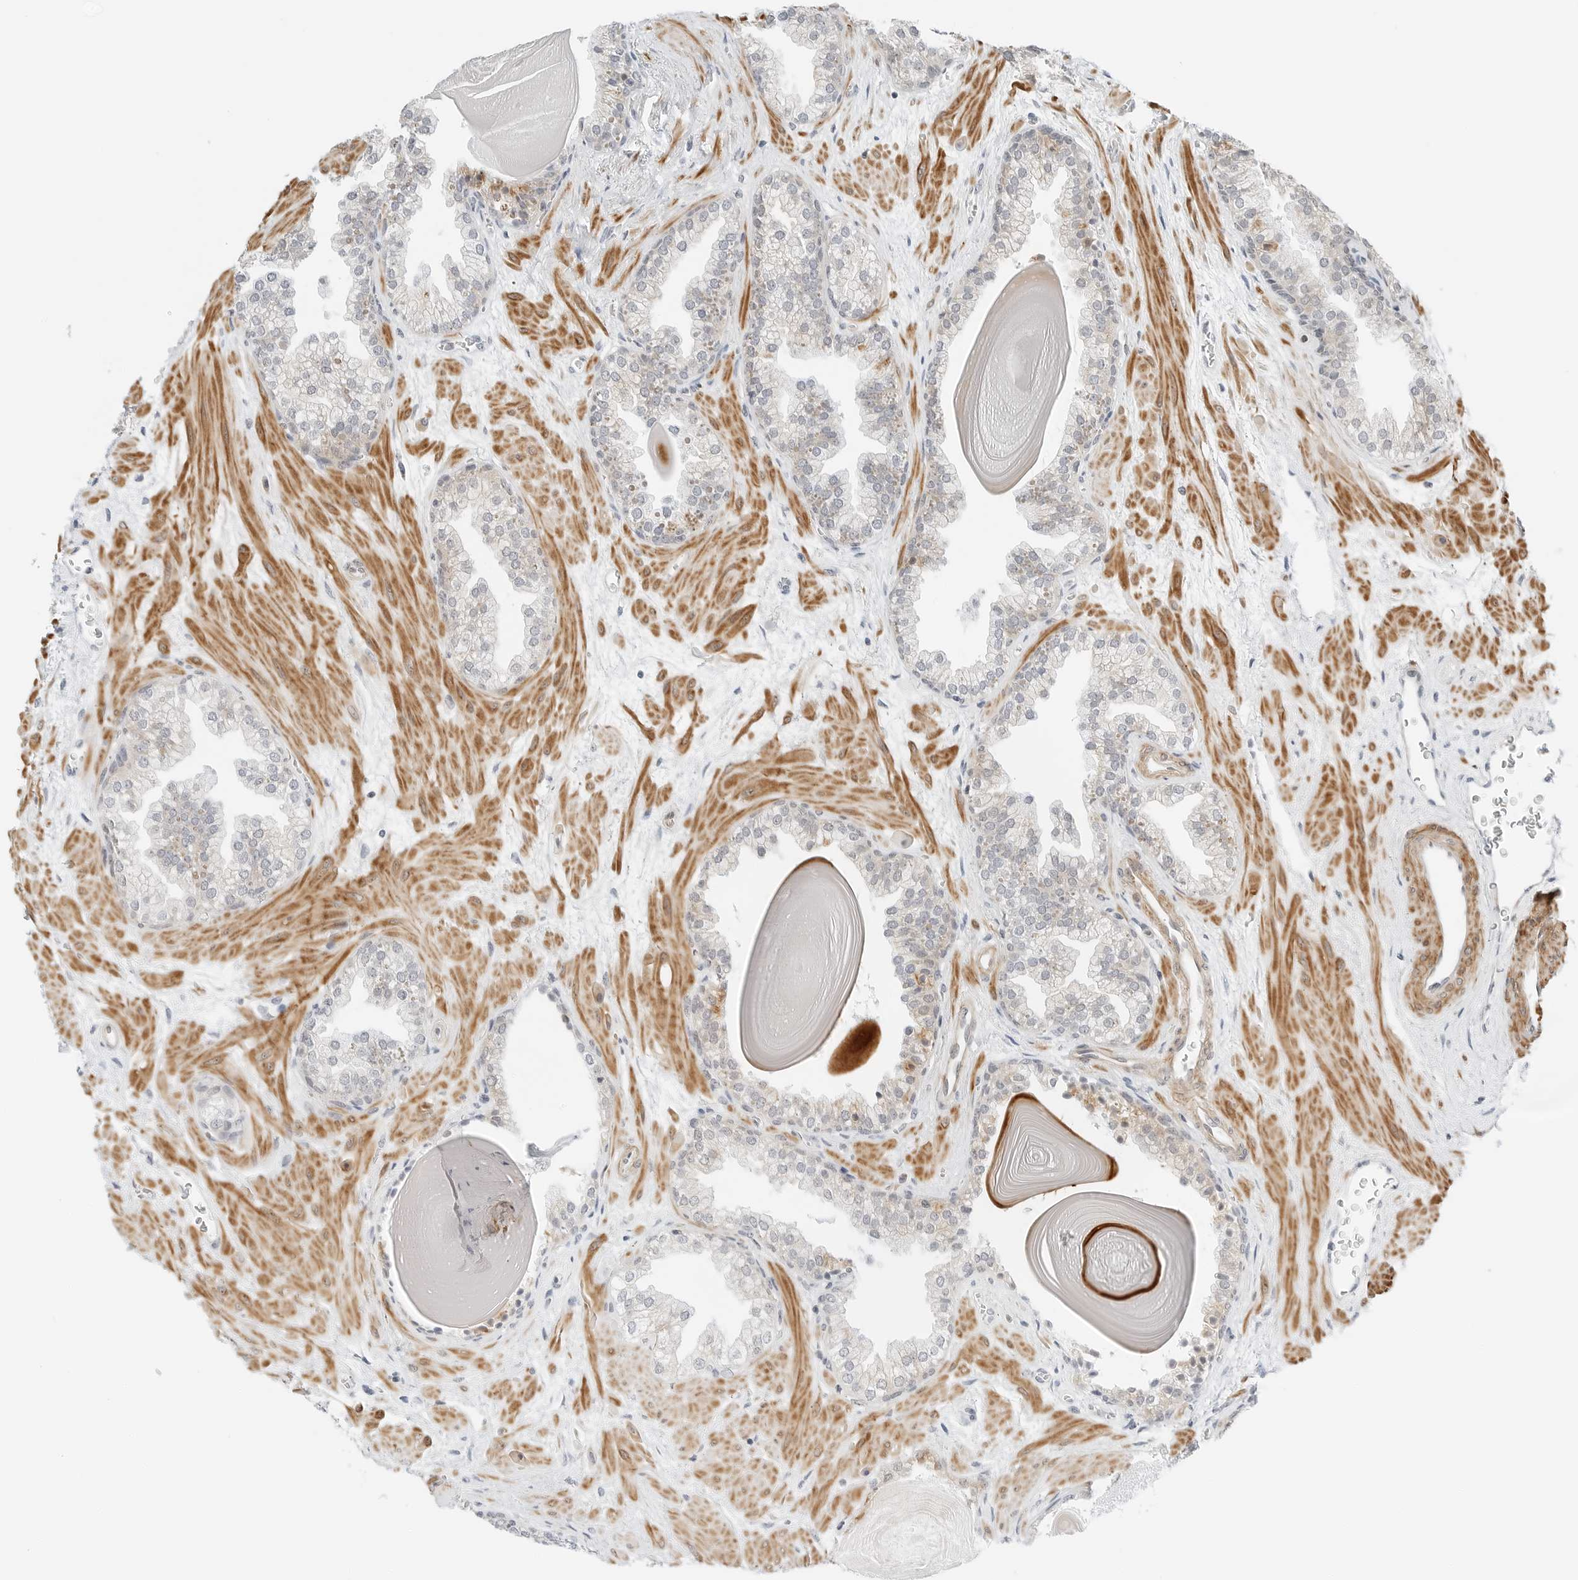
{"staining": {"intensity": "negative", "quantity": "none", "location": "none"}, "tissue": "prostate", "cell_type": "Glandular cells", "image_type": "normal", "snomed": [{"axis": "morphology", "description": "Normal tissue, NOS"}, {"axis": "topography", "description": "Prostate"}], "caption": "High power microscopy photomicrograph of an immunohistochemistry (IHC) image of normal prostate, revealing no significant positivity in glandular cells.", "gene": "IQCC", "patient": {"sex": "male", "age": 48}}